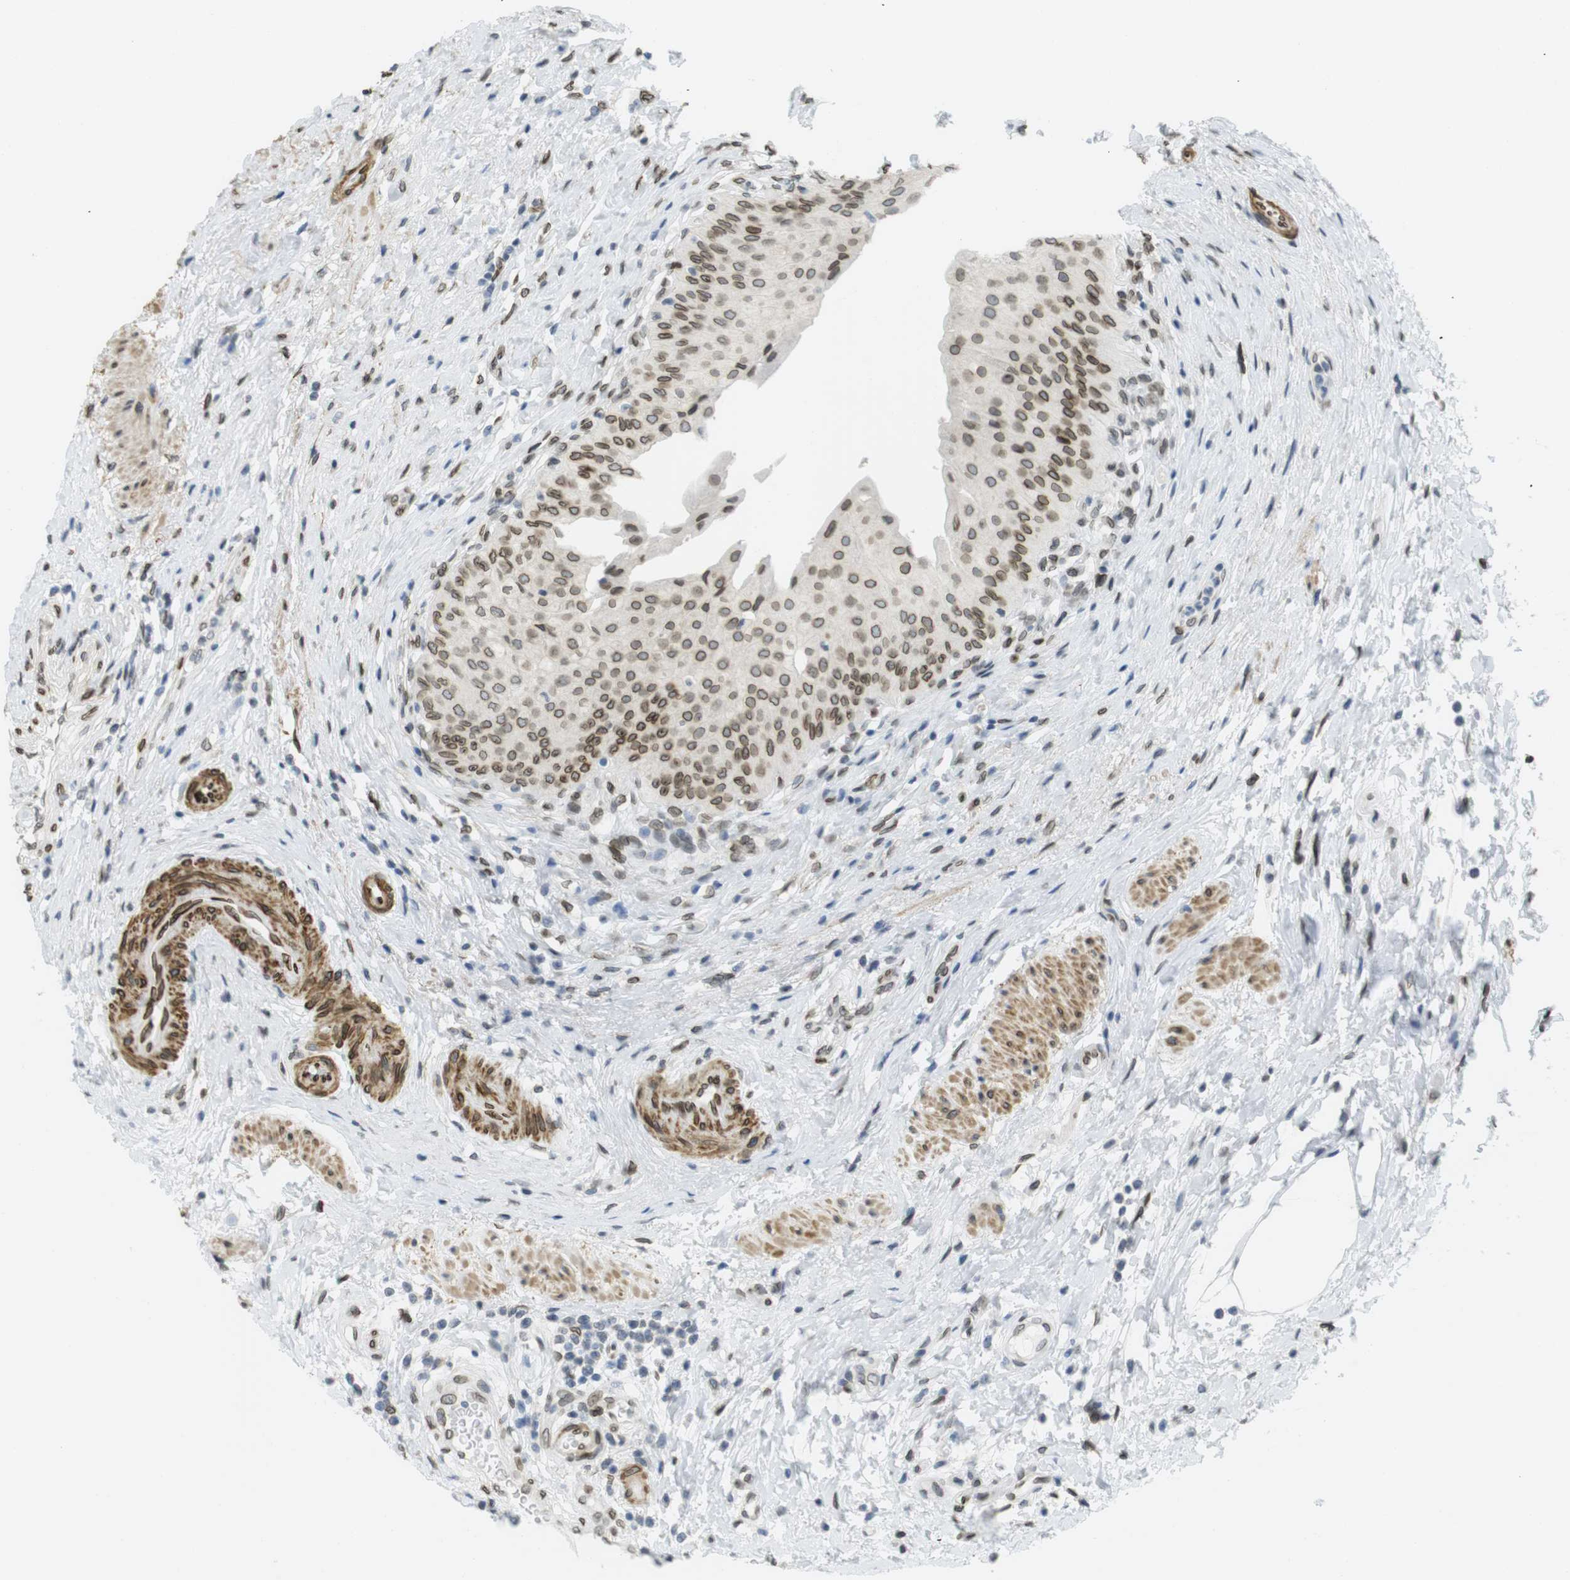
{"staining": {"intensity": "strong", "quantity": ">75%", "location": "cytoplasmic/membranous,nuclear"}, "tissue": "urinary bladder", "cell_type": "Urothelial cells", "image_type": "normal", "snomed": [{"axis": "morphology", "description": "Normal tissue, NOS"}, {"axis": "morphology", "description": "Urothelial carcinoma, High grade"}, {"axis": "topography", "description": "Urinary bladder"}], "caption": "Urothelial cells show strong cytoplasmic/membranous,nuclear positivity in about >75% of cells in benign urinary bladder.", "gene": "ARL6IP6", "patient": {"sex": "male", "age": 46}}